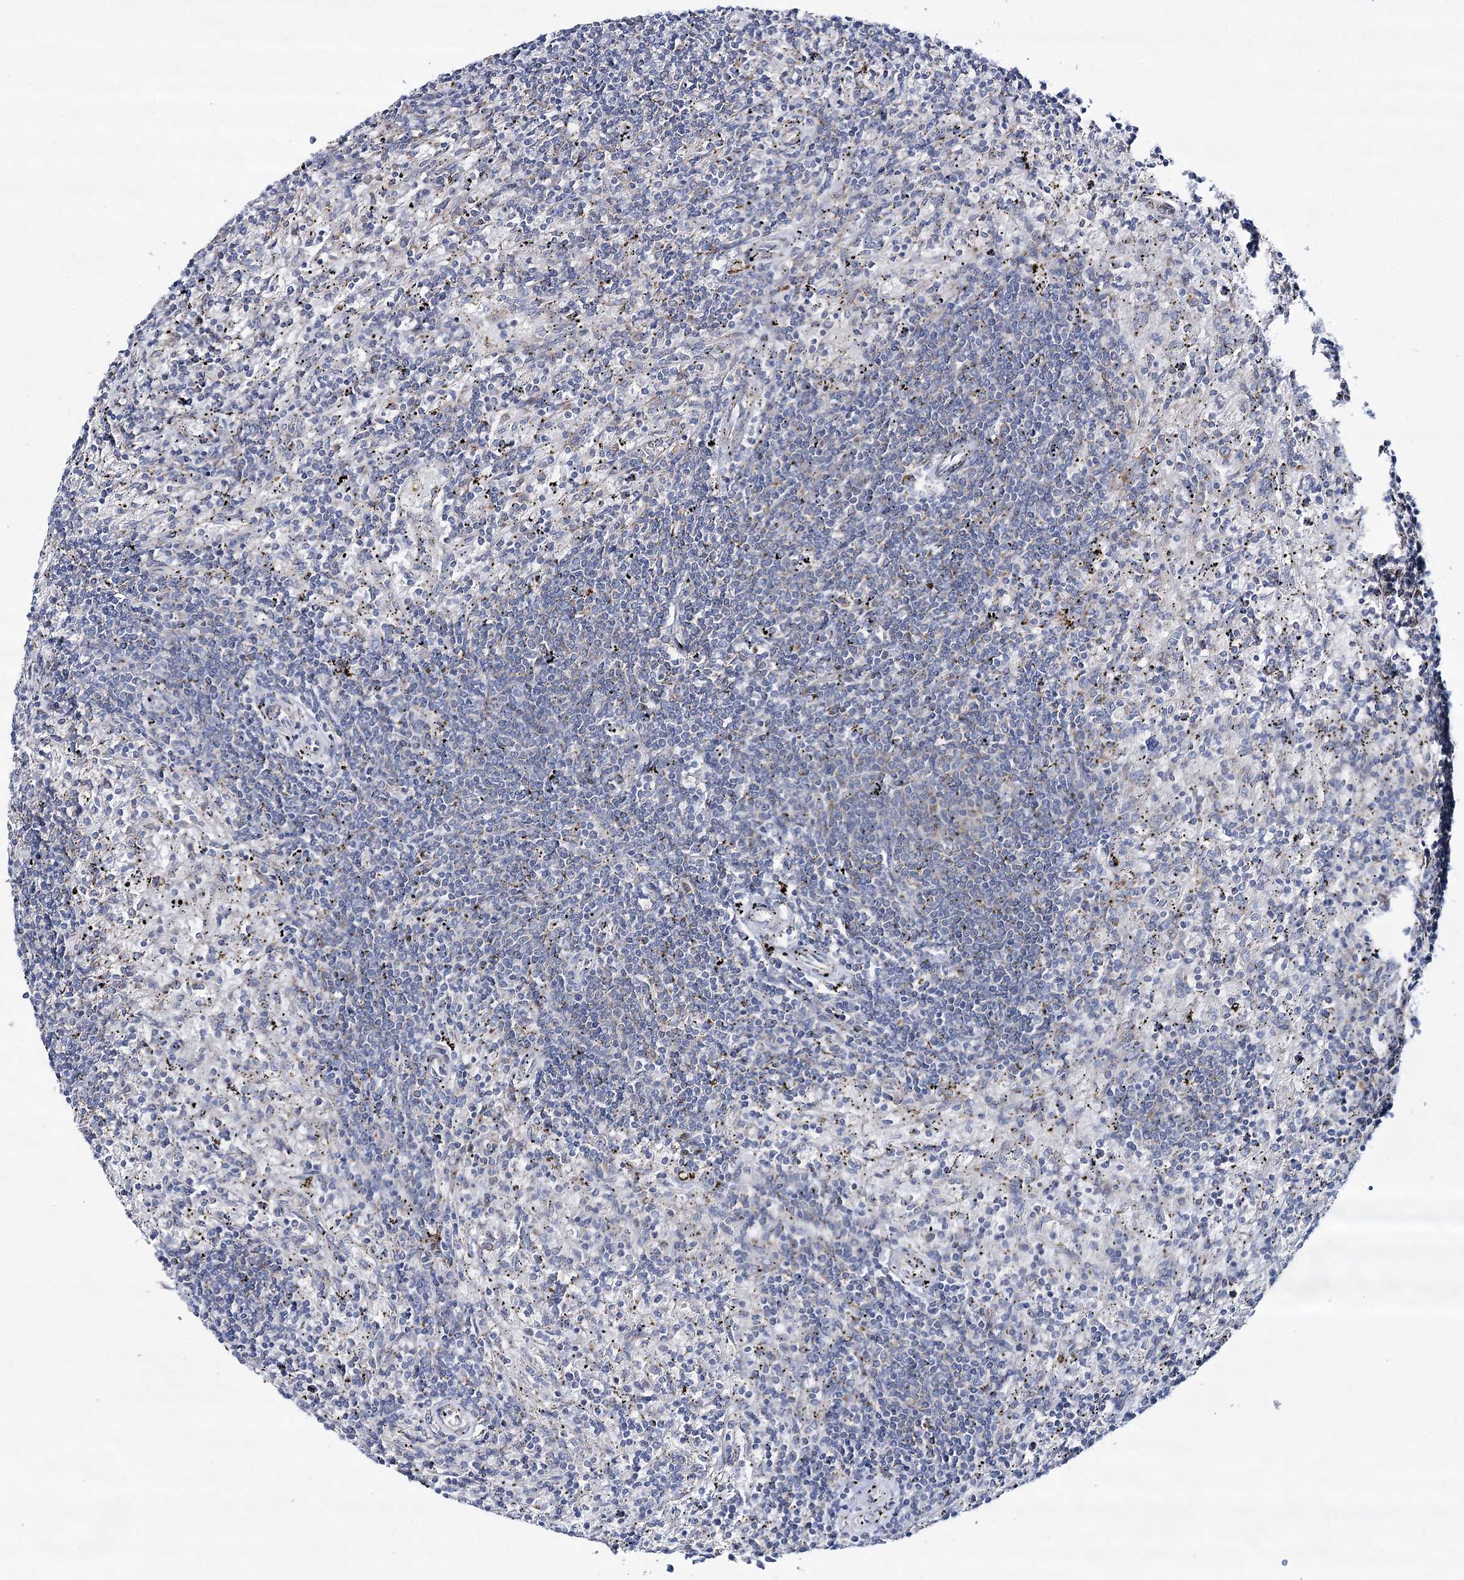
{"staining": {"intensity": "negative", "quantity": "none", "location": "none"}, "tissue": "lymphoma", "cell_type": "Tumor cells", "image_type": "cancer", "snomed": [{"axis": "morphology", "description": "Malignant lymphoma, non-Hodgkin's type, Low grade"}, {"axis": "topography", "description": "Spleen"}], "caption": "A histopathology image of human malignant lymphoma, non-Hodgkin's type (low-grade) is negative for staining in tumor cells.", "gene": "THUMPD3", "patient": {"sex": "male", "age": 76}}